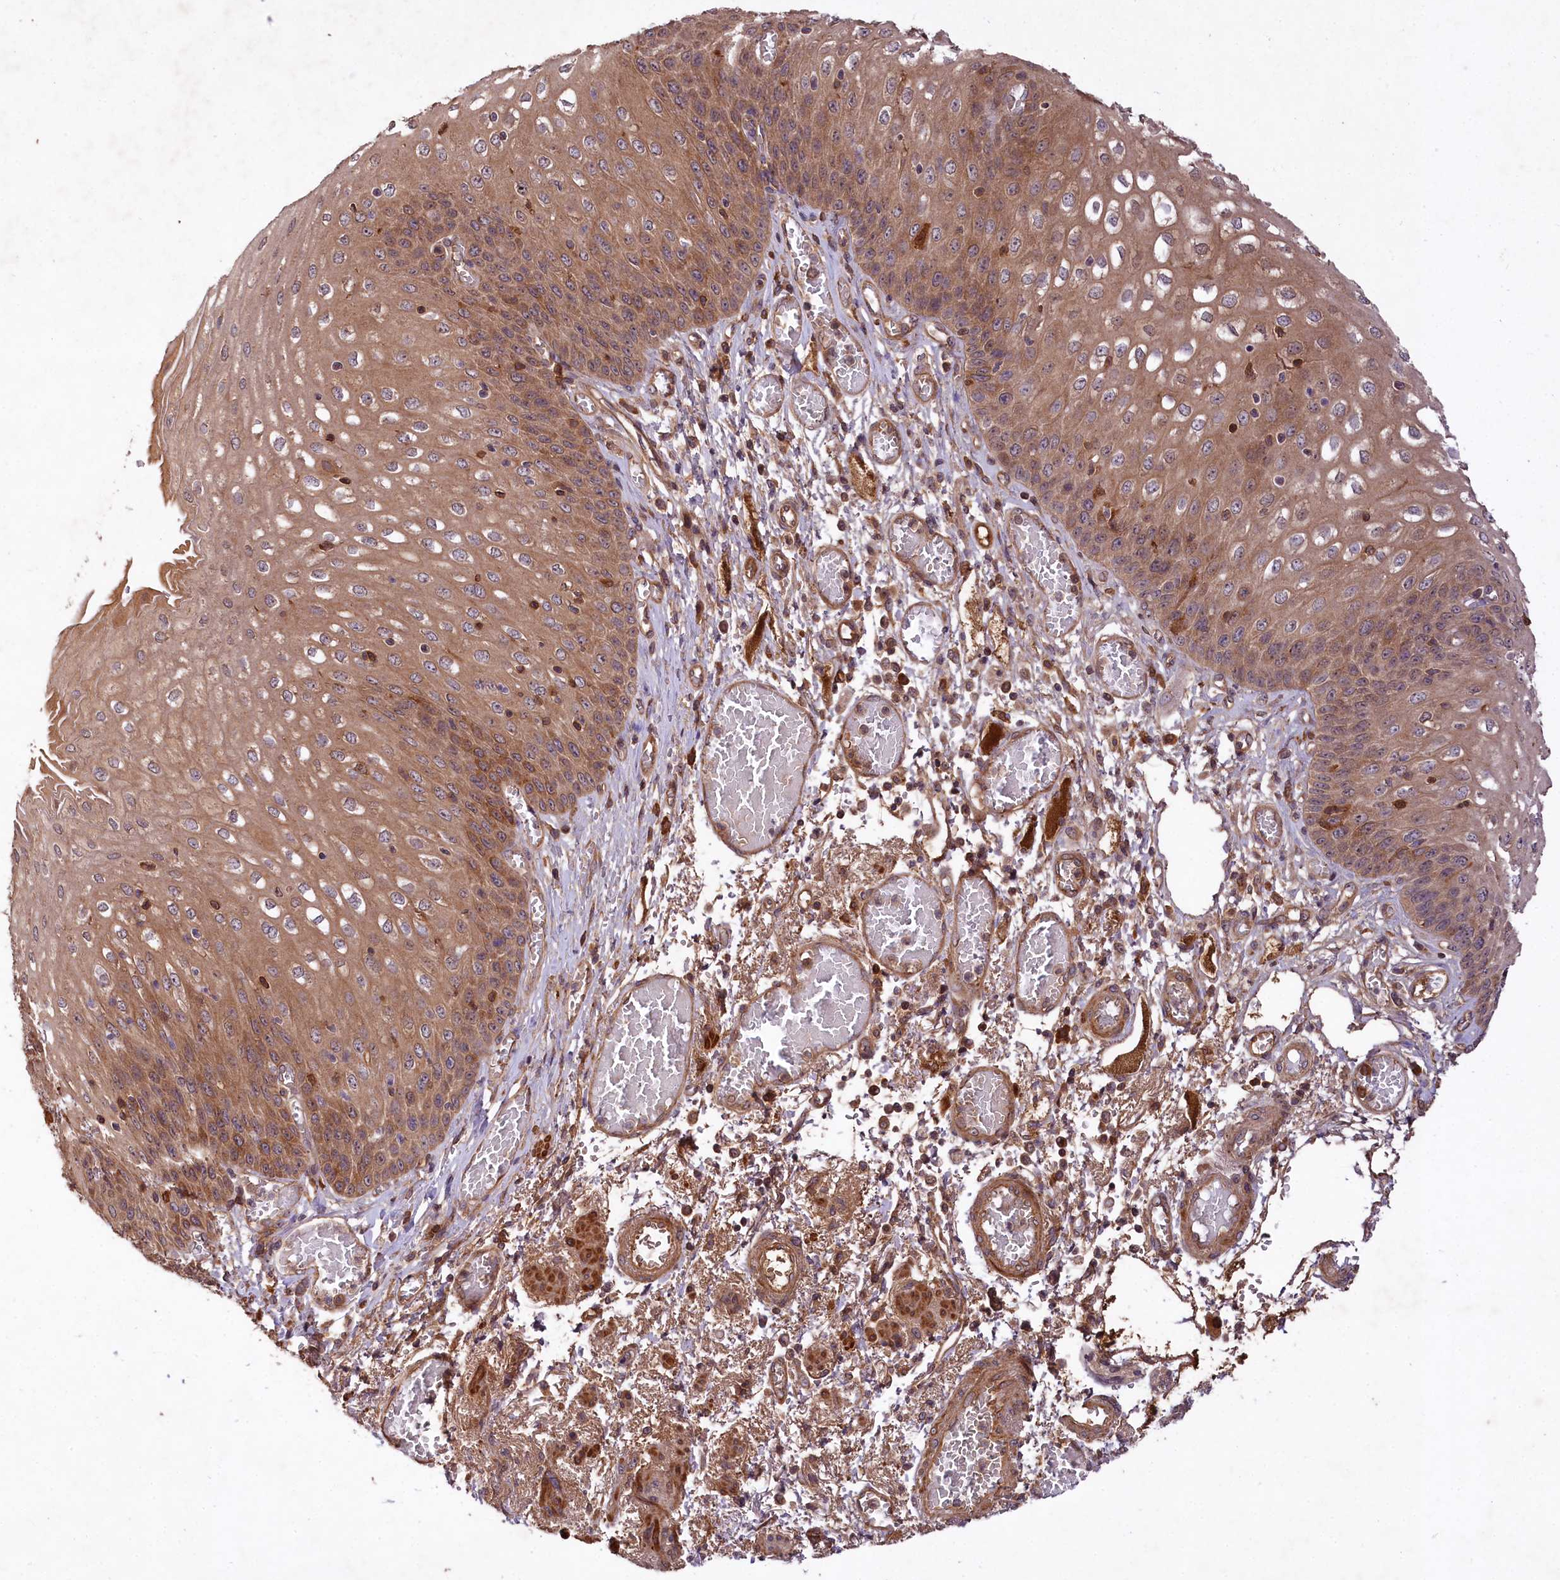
{"staining": {"intensity": "moderate", "quantity": ">75%", "location": "cytoplasmic/membranous"}, "tissue": "esophagus", "cell_type": "Squamous epithelial cells", "image_type": "normal", "snomed": [{"axis": "morphology", "description": "Normal tissue, NOS"}, {"axis": "topography", "description": "Esophagus"}], "caption": "Immunohistochemical staining of normal human esophagus reveals moderate cytoplasmic/membranous protein positivity in approximately >75% of squamous epithelial cells.", "gene": "MCF2L2", "patient": {"sex": "male", "age": 81}}